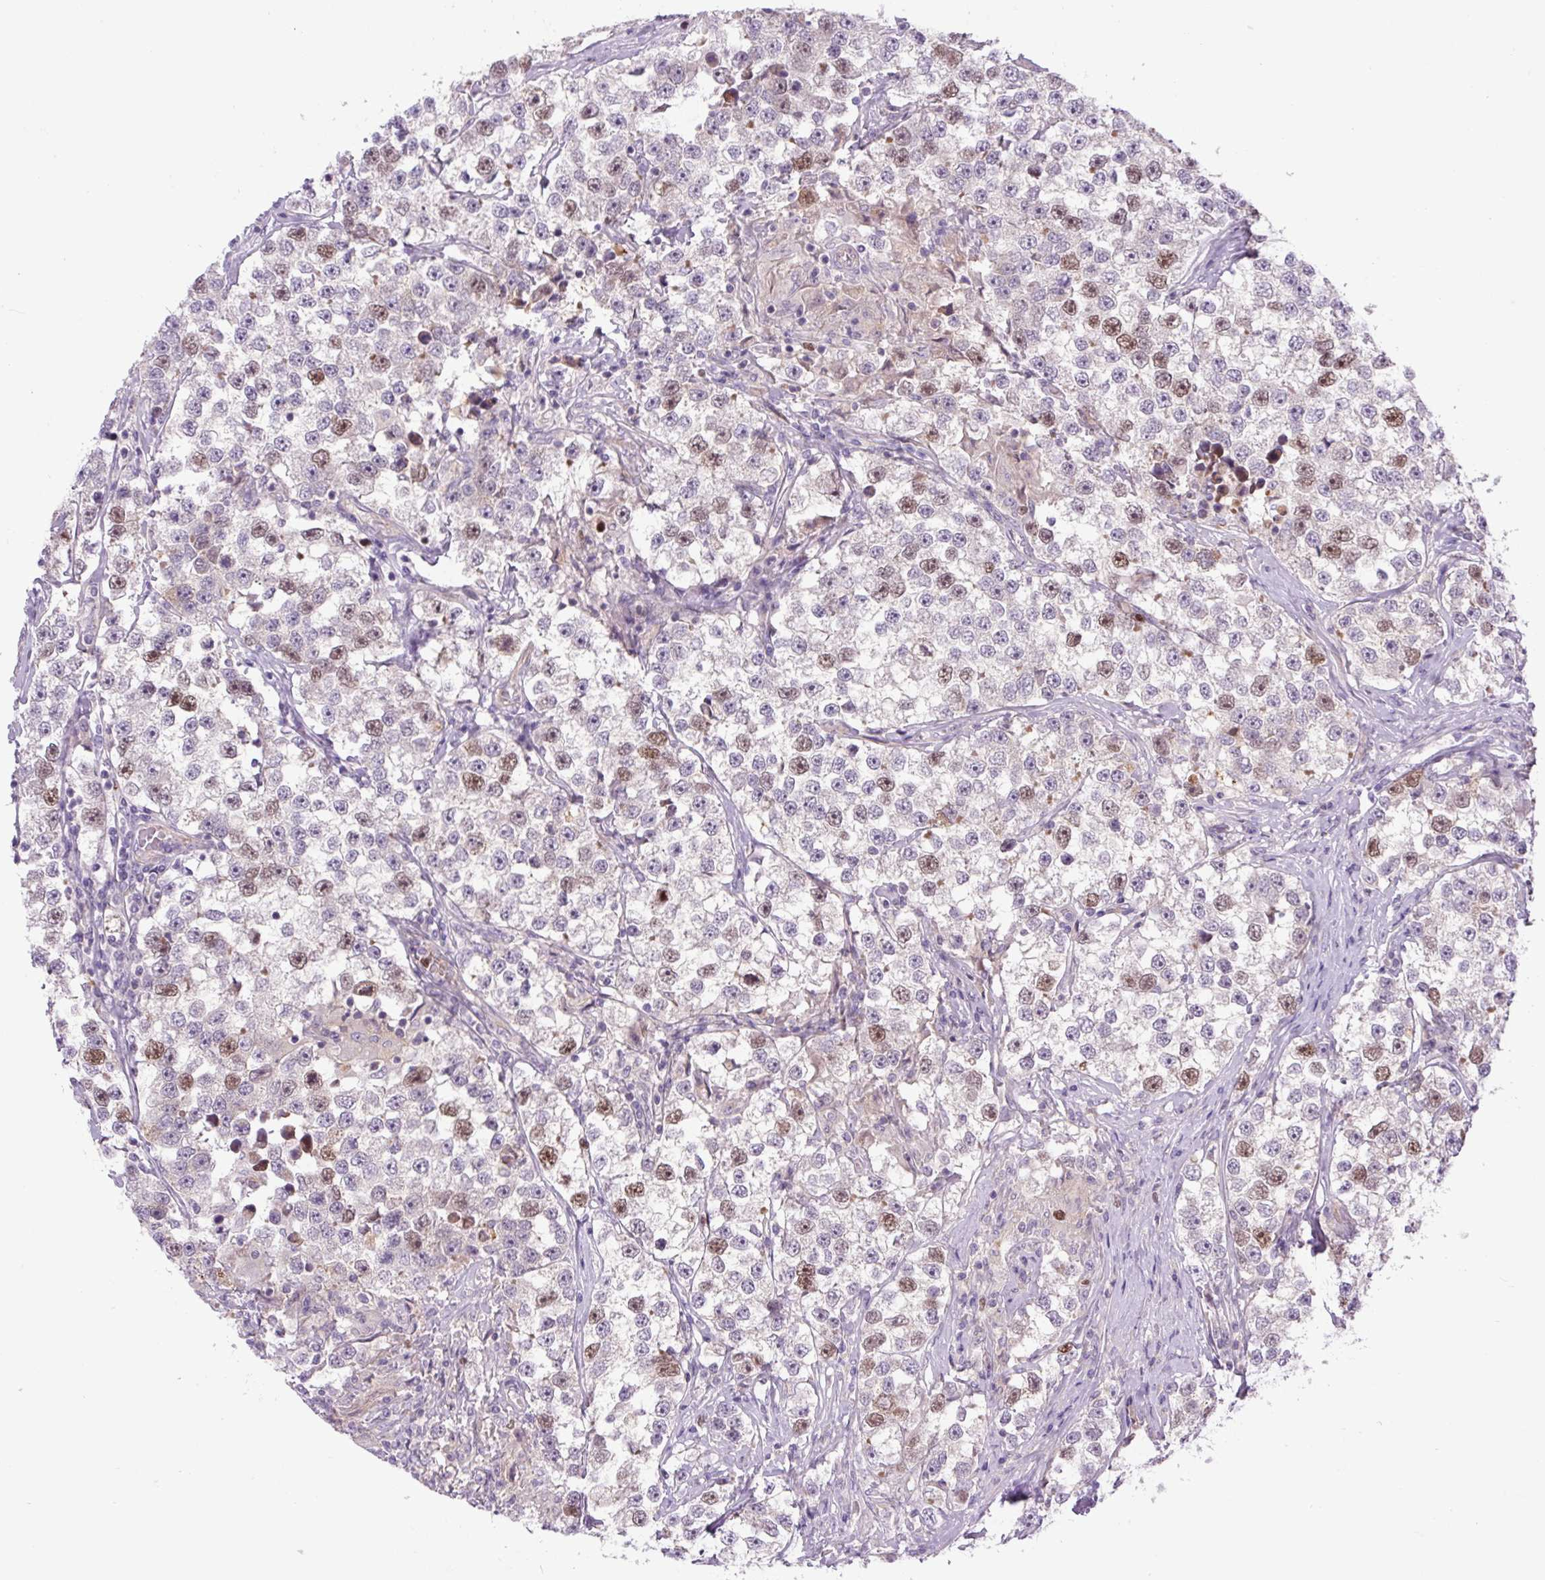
{"staining": {"intensity": "moderate", "quantity": "25%-75%", "location": "nuclear"}, "tissue": "testis cancer", "cell_type": "Tumor cells", "image_type": "cancer", "snomed": [{"axis": "morphology", "description": "Seminoma, NOS"}, {"axis": "topography", "description": "Testis"}], "caption": "About 25%-75% of tumor cells in testis seminoma exhibit moderate nuclear protein staining as visualized by brown immunohistochemical staining.", "gene": "KIFC1", "patient": {"sex": "male", "age": 46}}